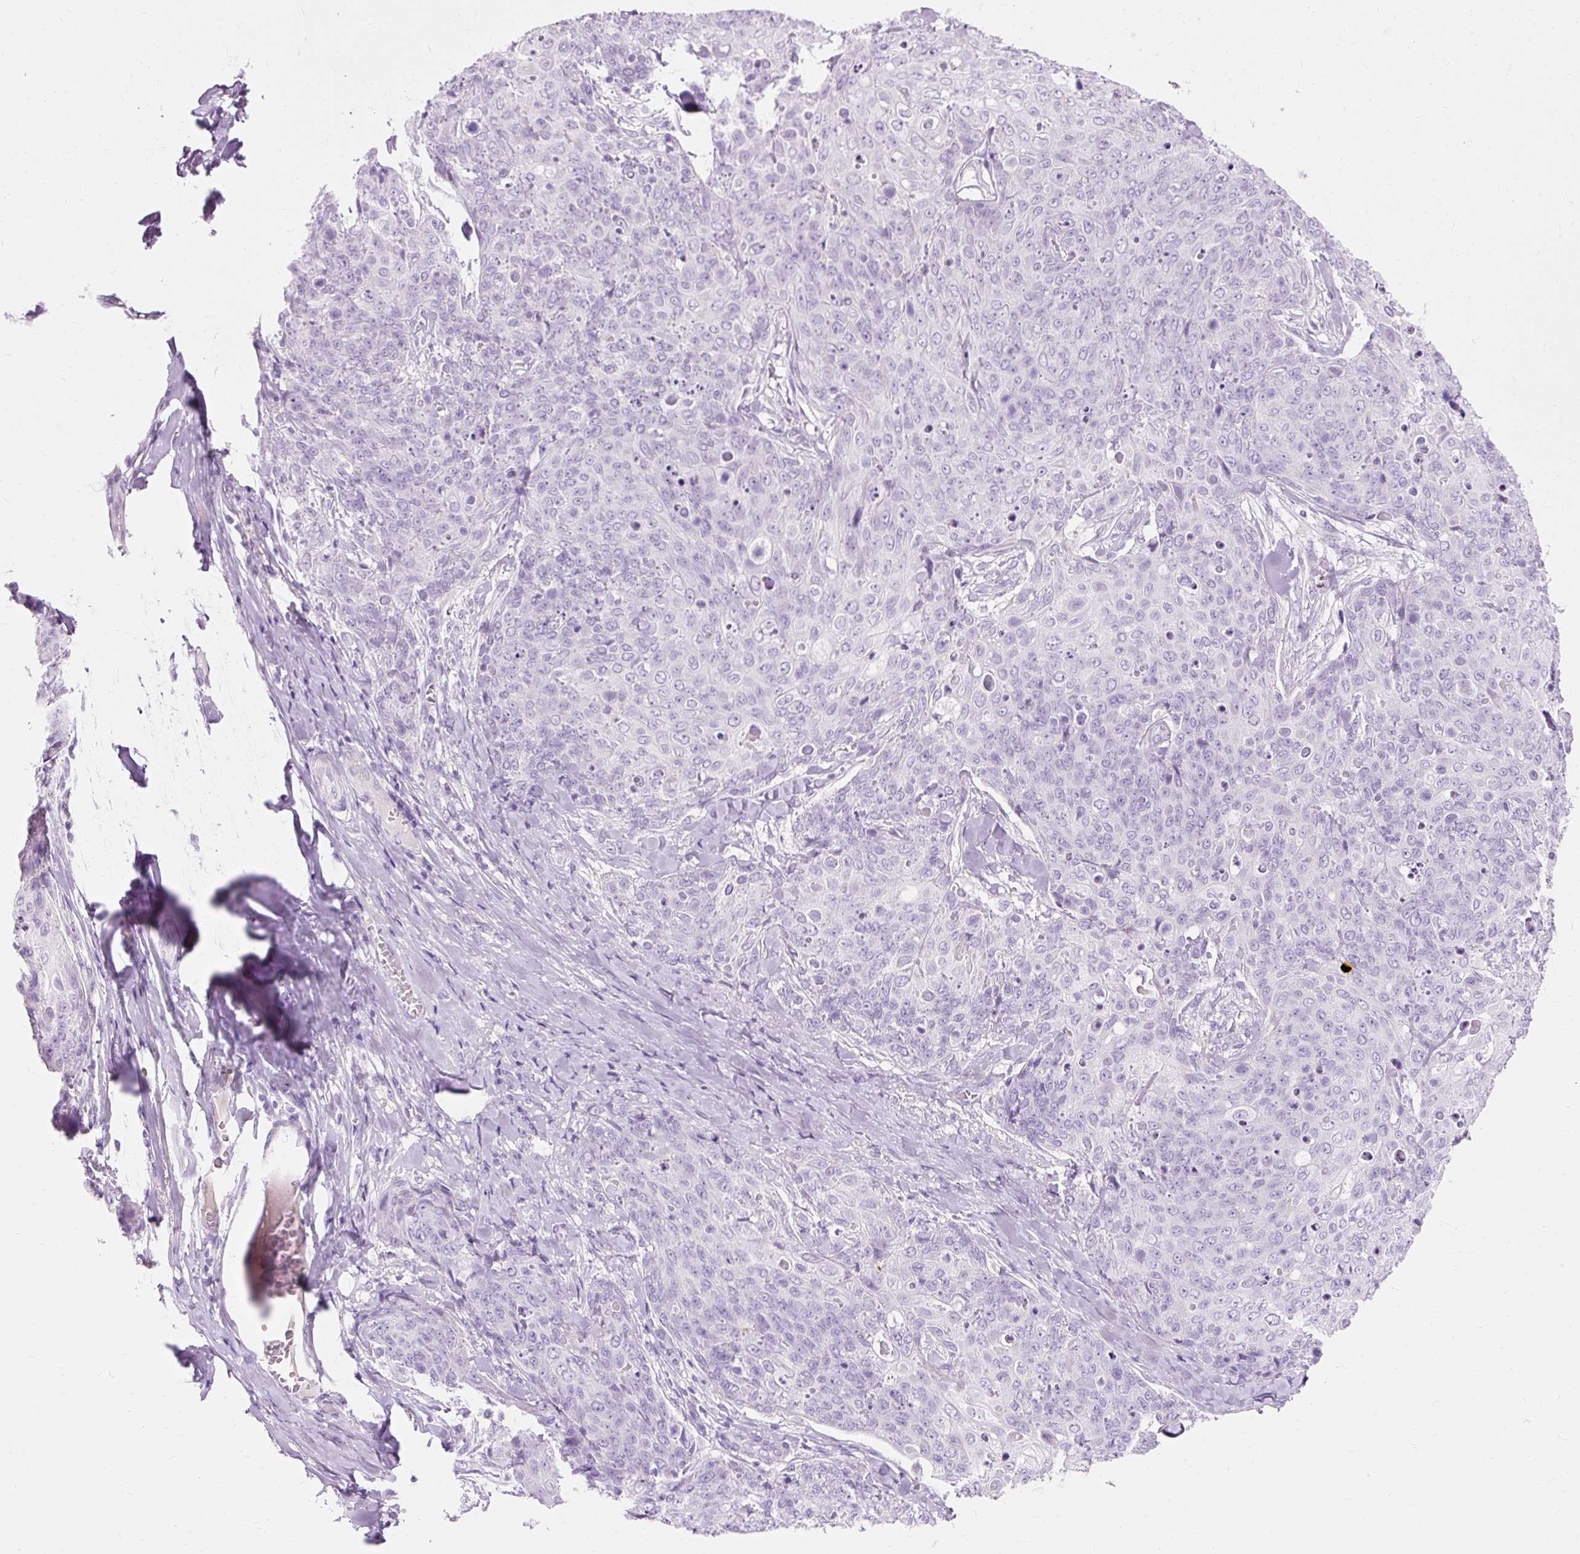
{"staining": {"intensity": "negative", "quantity": "none", "location": "none"}, "tissue": "skin cancer", "cell_type": "Tumor cells", "image_type": "cancer", "snomed": [{"axis": "morphology", "description": "Squamous cell carcinoma, NOS"}, {"axis": "topography", "description": "Skin"}, {"axis": "topography", "description": "Vulva"}], "caption": "Immunohistochemistry (IHC) micrograph of skin squamous cell carcinoma stained for a protein (brown), which demonstrates no positivity in tumor cells.", "gene": "CLDN25", "patient": {"sex": "female", "age": 85}}